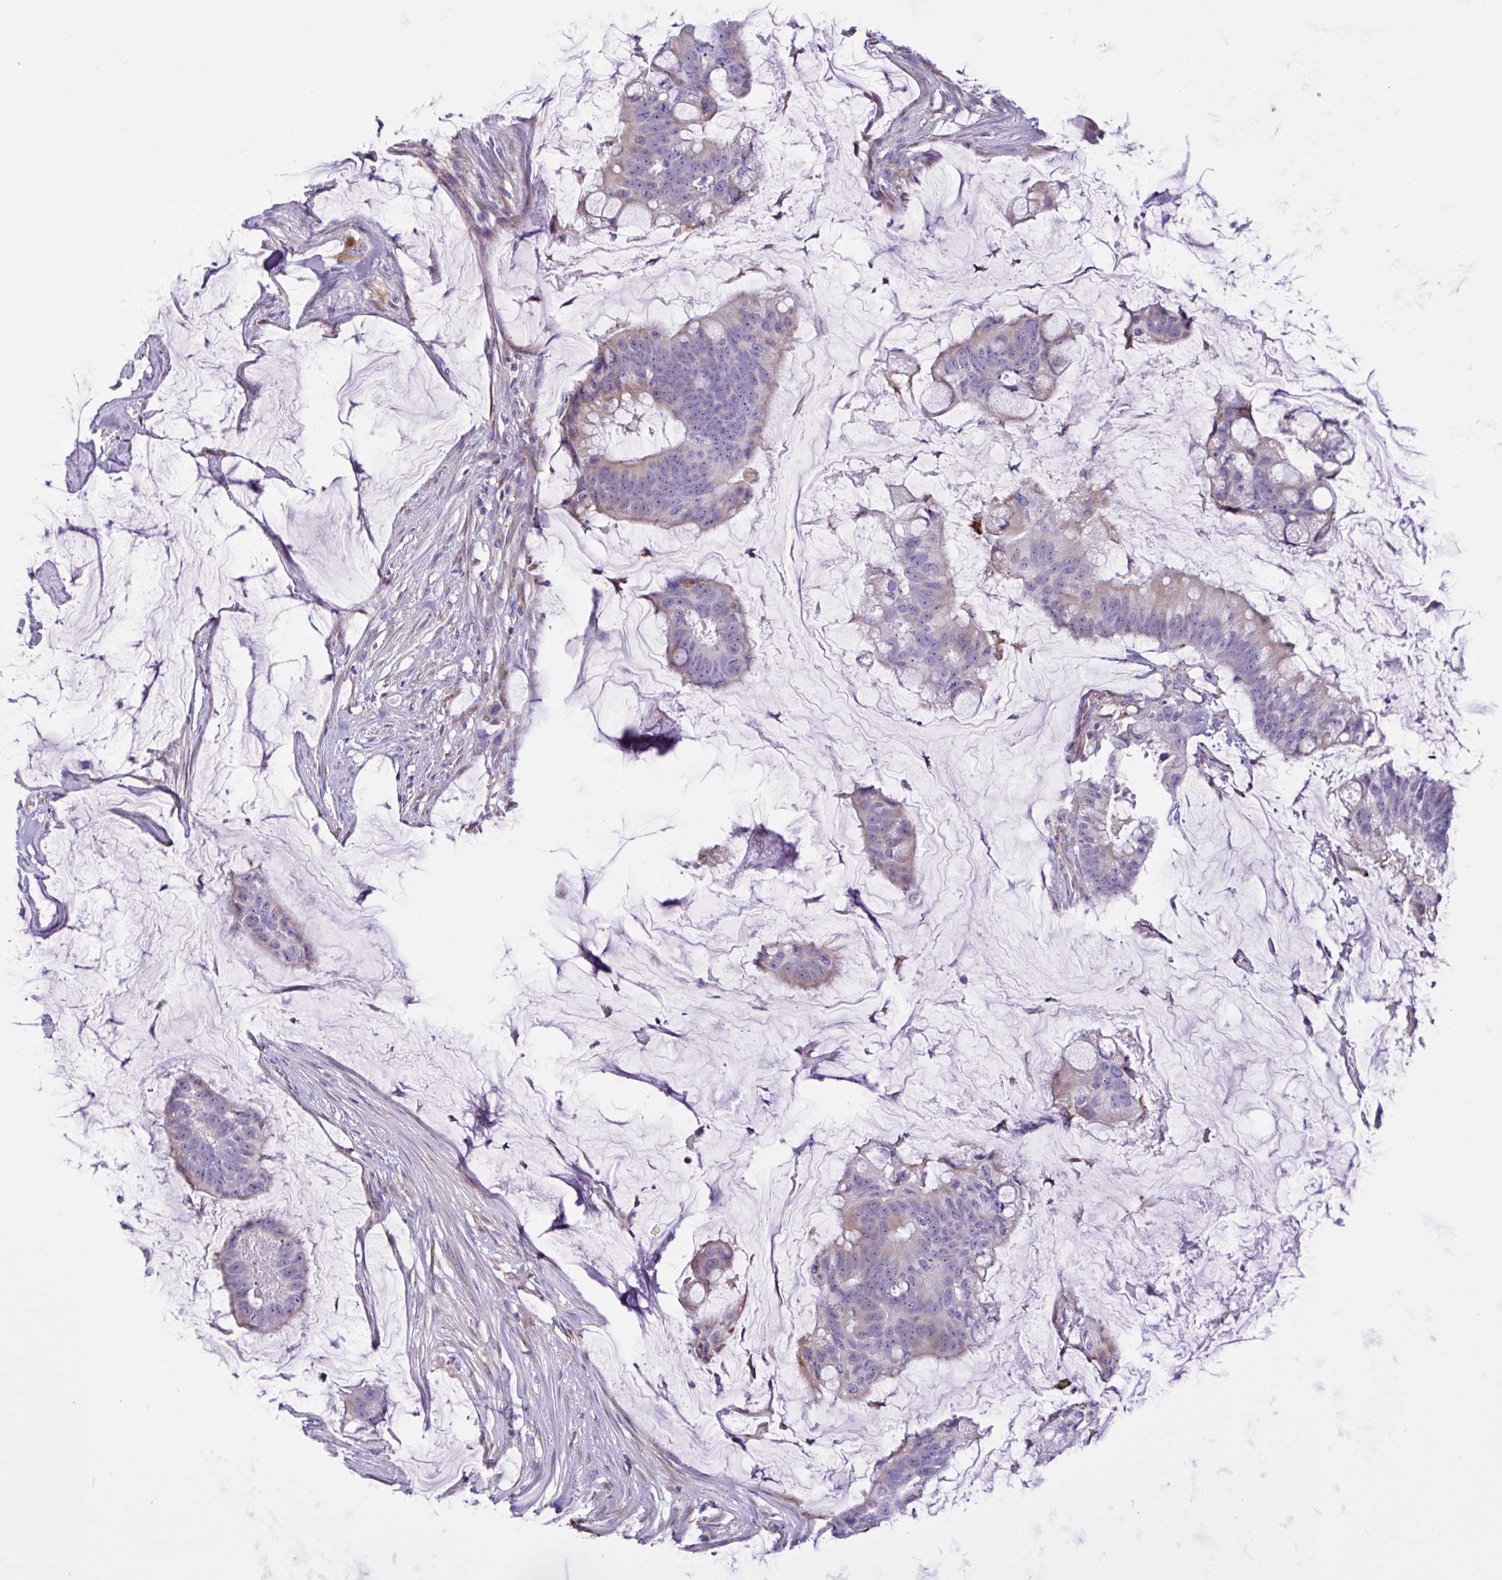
{"staining": {"intensity": "negative", "quantity": "none", "location": "none"}, "tissue": "colorectal cancer", "cell_type": "Tumor cells", "image_type": "cancer", "snomed": [{"axis": "morphology", "description": "Adenocarcinoma, NOS"}, {"axis": "topography", "description": "Colon"}], "caption": "Immunohistochemical staining of adenocarcinoma (colorectal) displays no significant positivity in tumor cells.", "gene": "DSC3", "patient": {"sex": "male", "age": 62}}